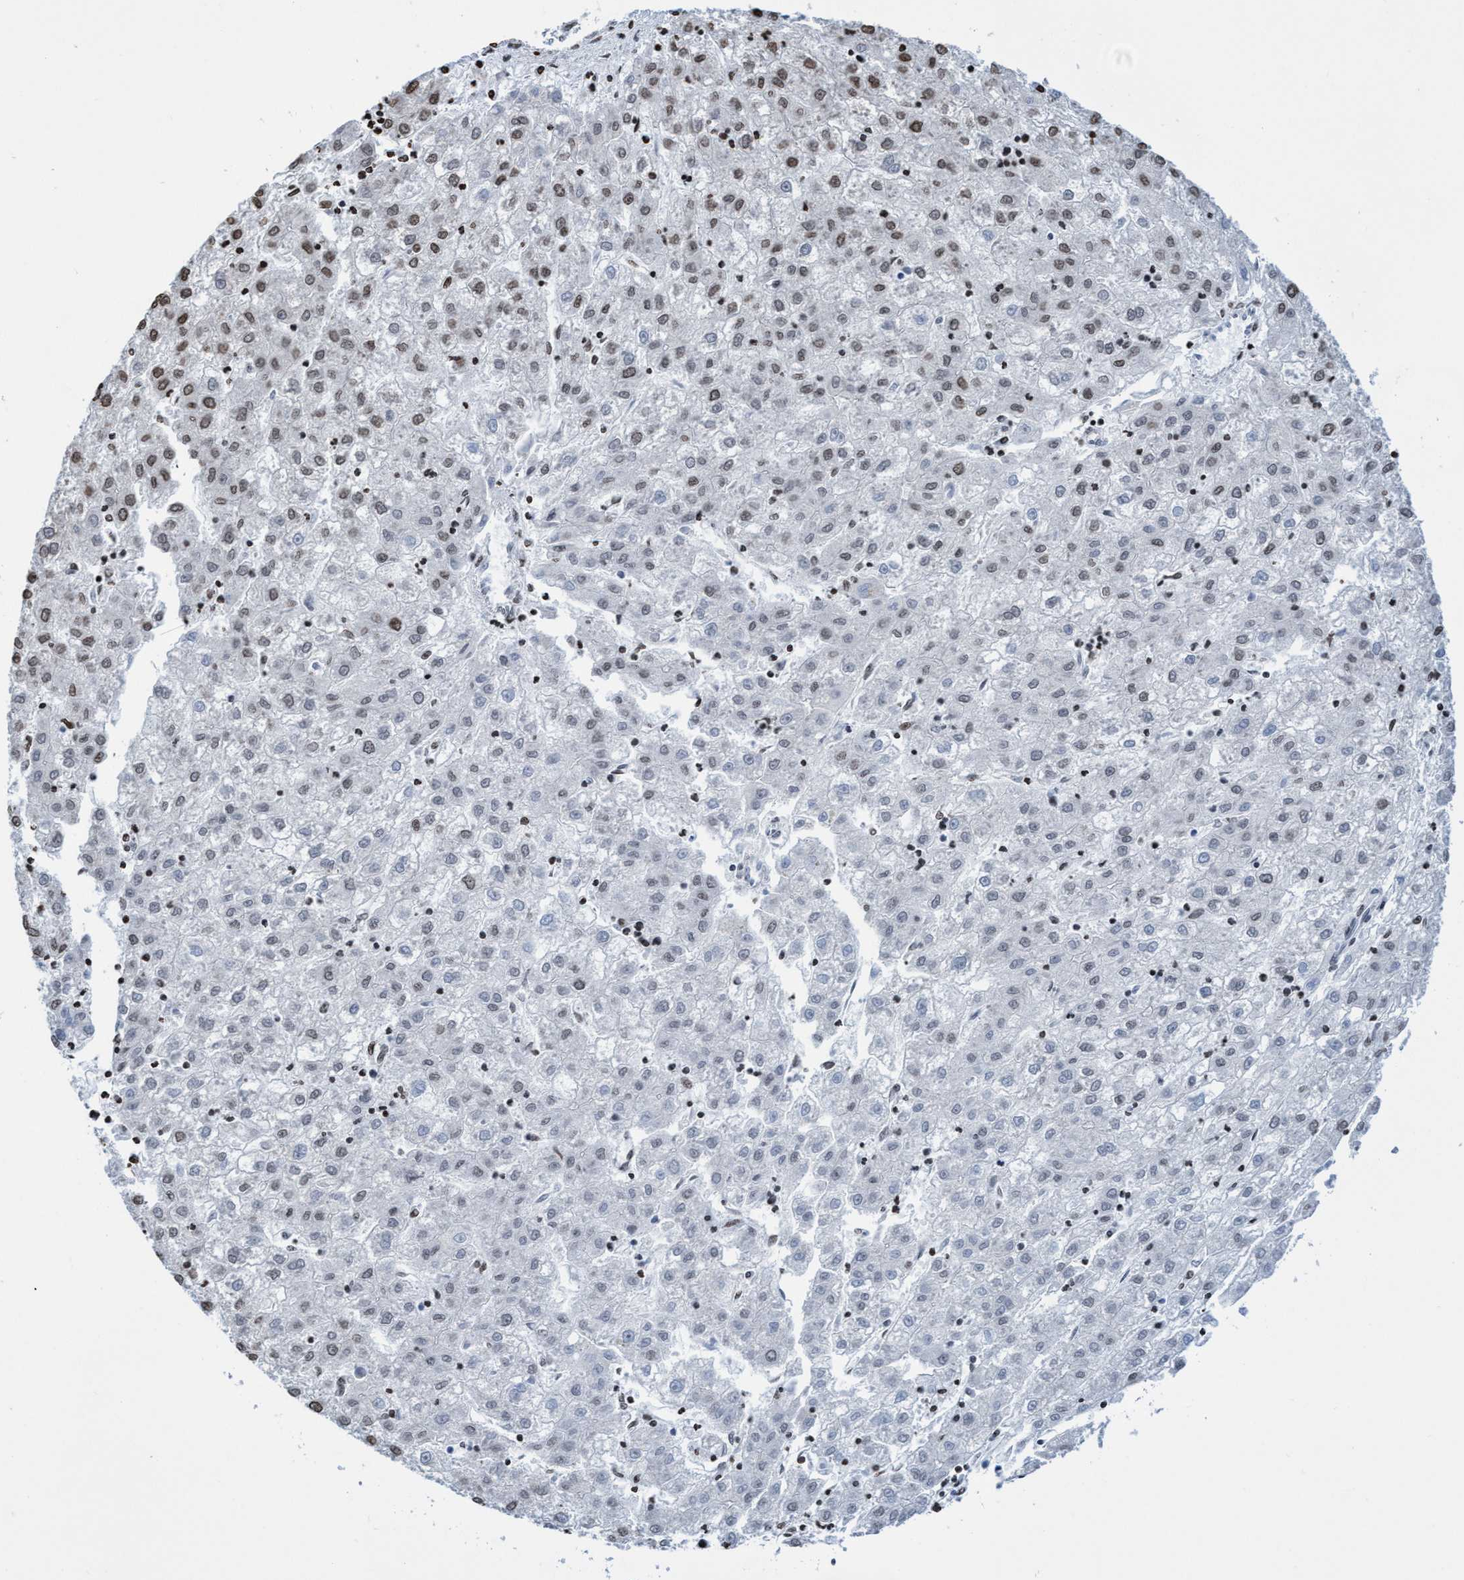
{"staining": {"intensity": "moderate", "quantity": "<25%", "location": "nuclear"}, "tissue": "liver cancer", "cell_type": "Tumor cells", "image_type": "cancer", "snomed": [{"axis": "morphology", "description": "Carcinoma, Hepatocellular, NOS"}, {"axis": "topography", "description": "Liver"}], "caption": "Hepatocellular carcinoma (liver) stained with immunohistochemistry (IHC) exhibits moderate nuclear expression in approximately <25% of tumor cells.", "gene": "CBX2", "patient": {"sex": "male", "age": 72}}